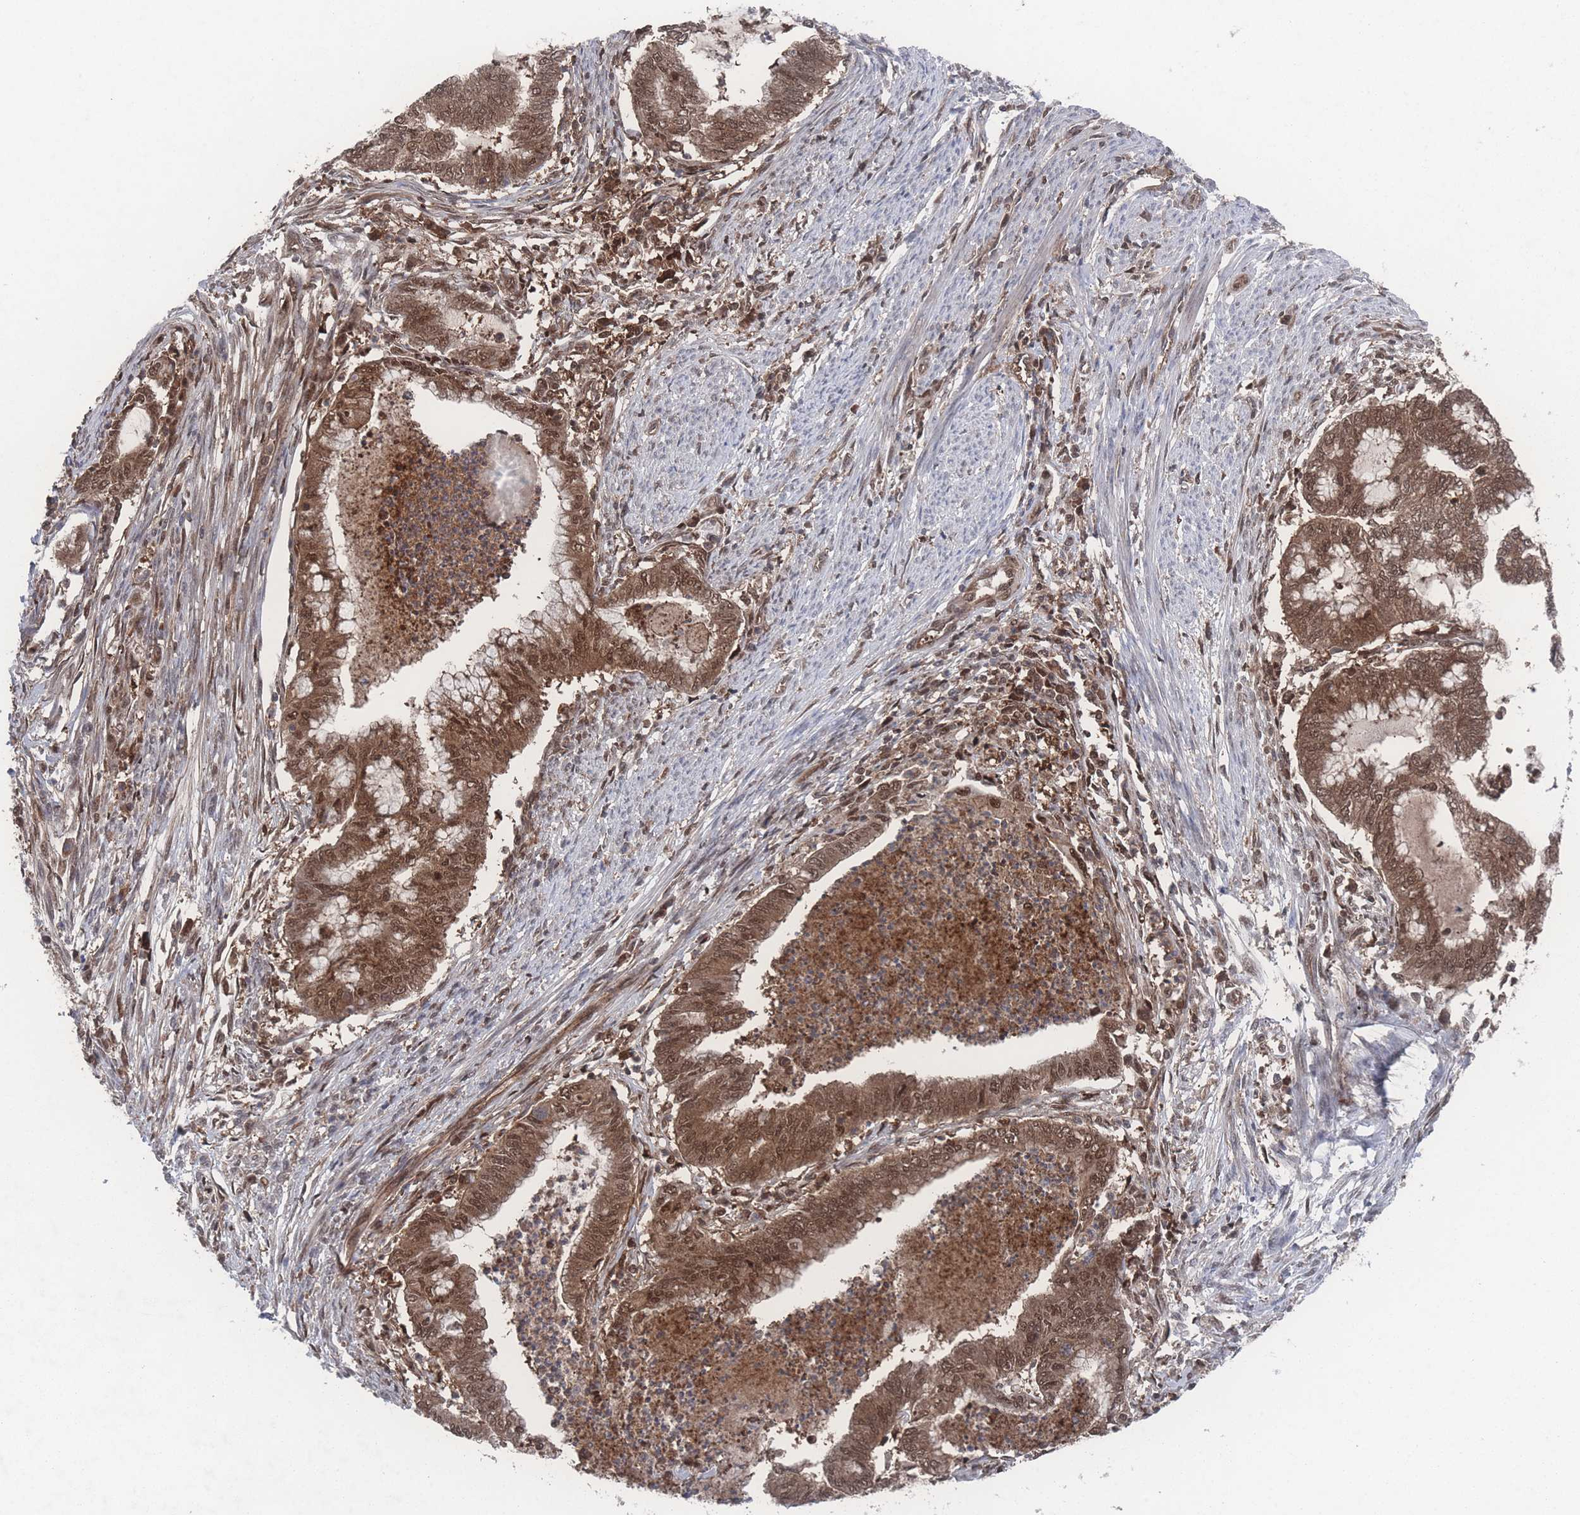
{"staining": {"intensity": "moderate", "quantity": ">75%", "location": "cytoplasmic/membranous,nuclear"}, "tissue": "endometrial cancer", "cell_type": "Tumor cells", "image_type": "cancer", "snomed": [{"axis": "morphology", "description": "Adenocarcinoma, NOS"}, {"axis": "topography", "description": "Endometrium"}], "caption": "A high-resolution photomicrograph shows IHC staining of adenocarcinoma (endometrial), which demonstrates moderate cytoplasmic/membranous and nuclear positivity in about >75% of tumor cells.", "gene": "PSMA1", "patient": {"sex": "female", "age": 79}}